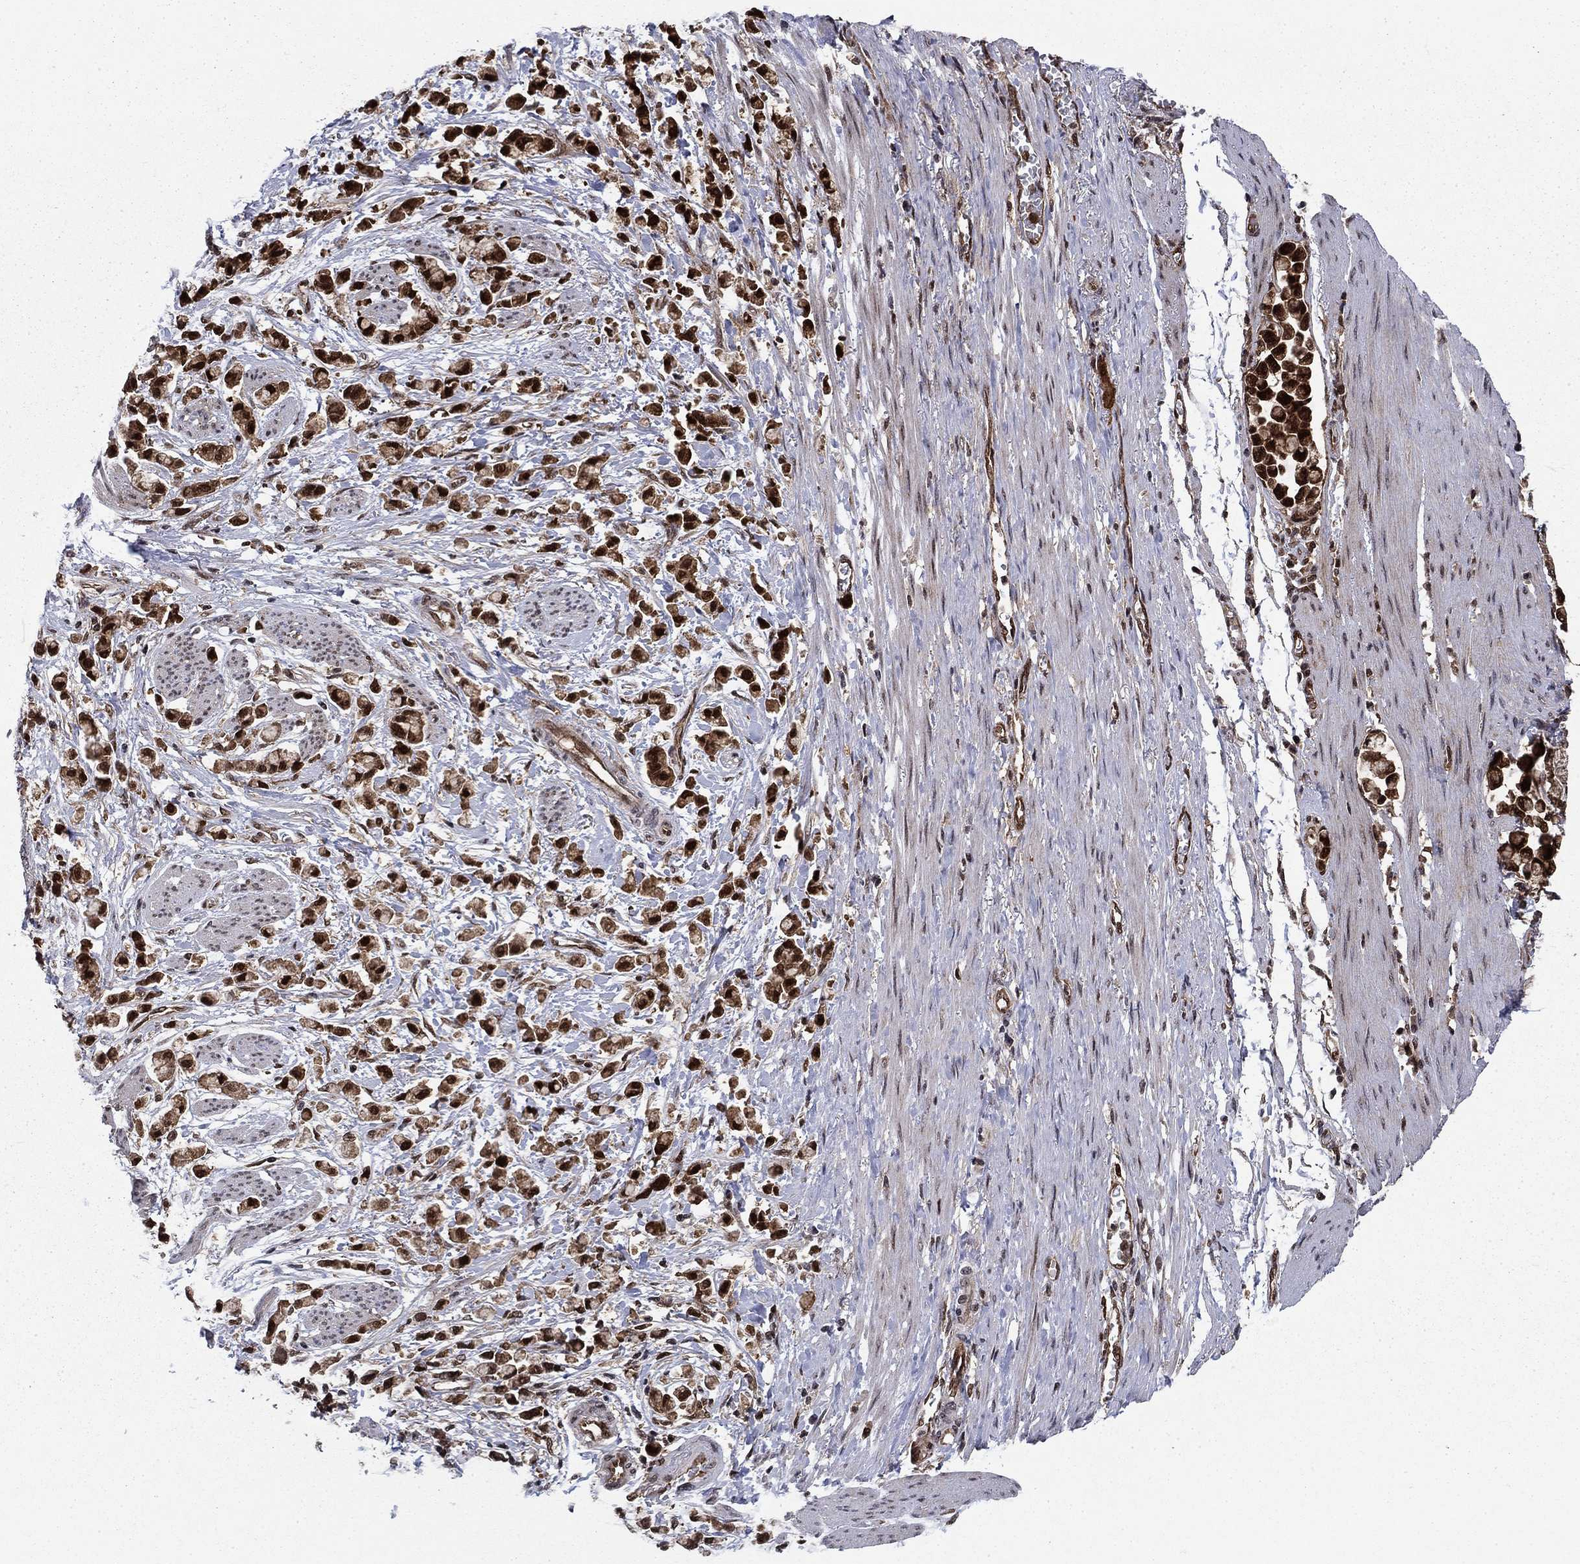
{"staining": {"intensity": "strong", "quantity": ">75%", "location": "cytoplasmic/membranous,nuclear"}, "tissue": "stomach cancer", "cell_type": "Tumor cells", "image_type": "cancer", "snomed": [{"axis": "morphology", "description": "Adenocarcinoma, NOS"}, {"axis": "topography", "description": "Stomach"}], "caption": "This histopathology image reveals IHC staining of human adenocarcinoma (stomach), with high strong cytoplasmic/membranous and nuclear staining in about >75% of tumor cells.", "gene": "DNAJA1", "patient": {"sex": "female", "age": 81}}